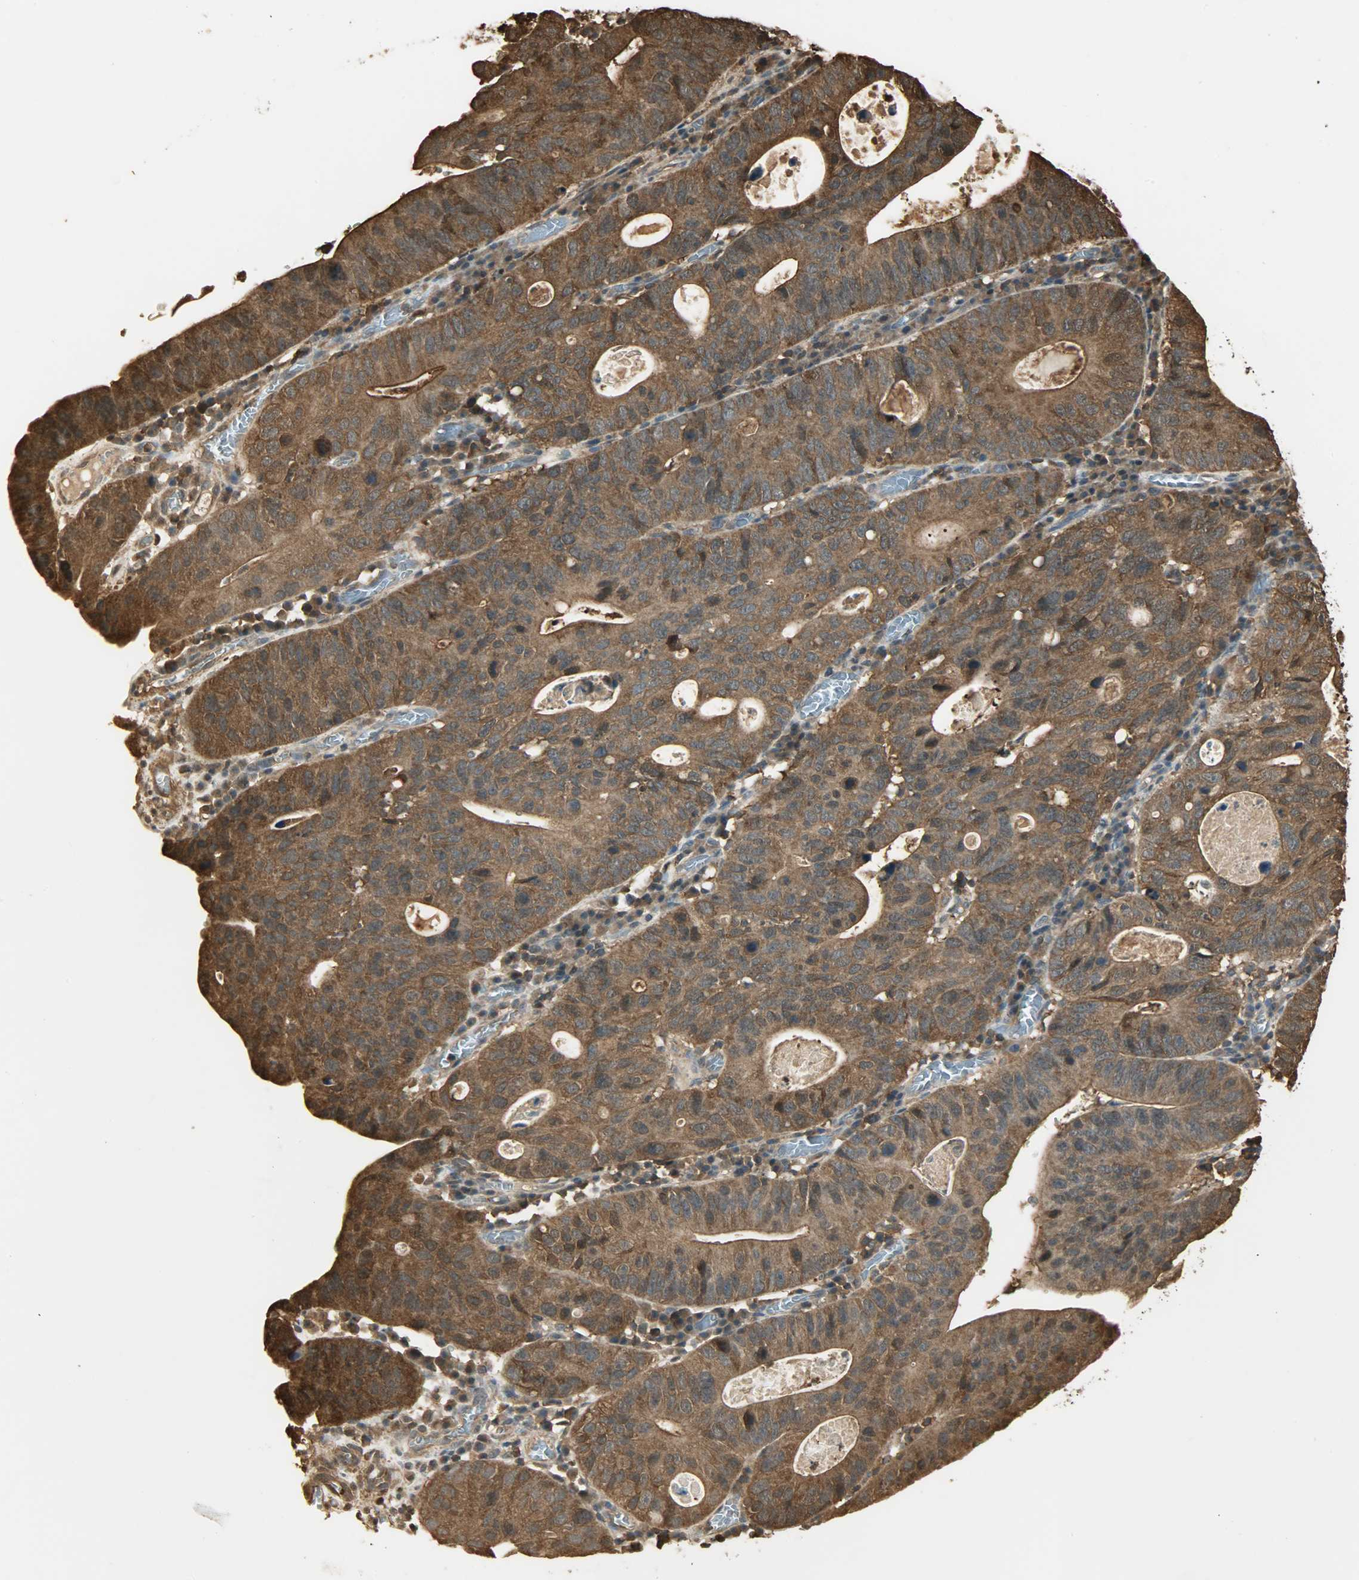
{"staining": {"intensity": "strong", "quantity": ">75%", "location": "cytoplasmic/membranous"}, "tissue": "stomach cancer", "cell_type": "Tumor cells", "image_type": "cancer", "snomed": [{"axis": "morphology", "description": "Adenocarcinoma, NOS"}, {"axis": "topography", "description": "Stomach"}], "caption": "The micrograph displays immunohistochemical staining of adenocarcinoma (stomach). There is strong cytoplasmic/membranous positivity is appreciated in about >75% of tumor cells.", "gene": "YWHAZ", "patient": {"sex": "male", "age": 59}}